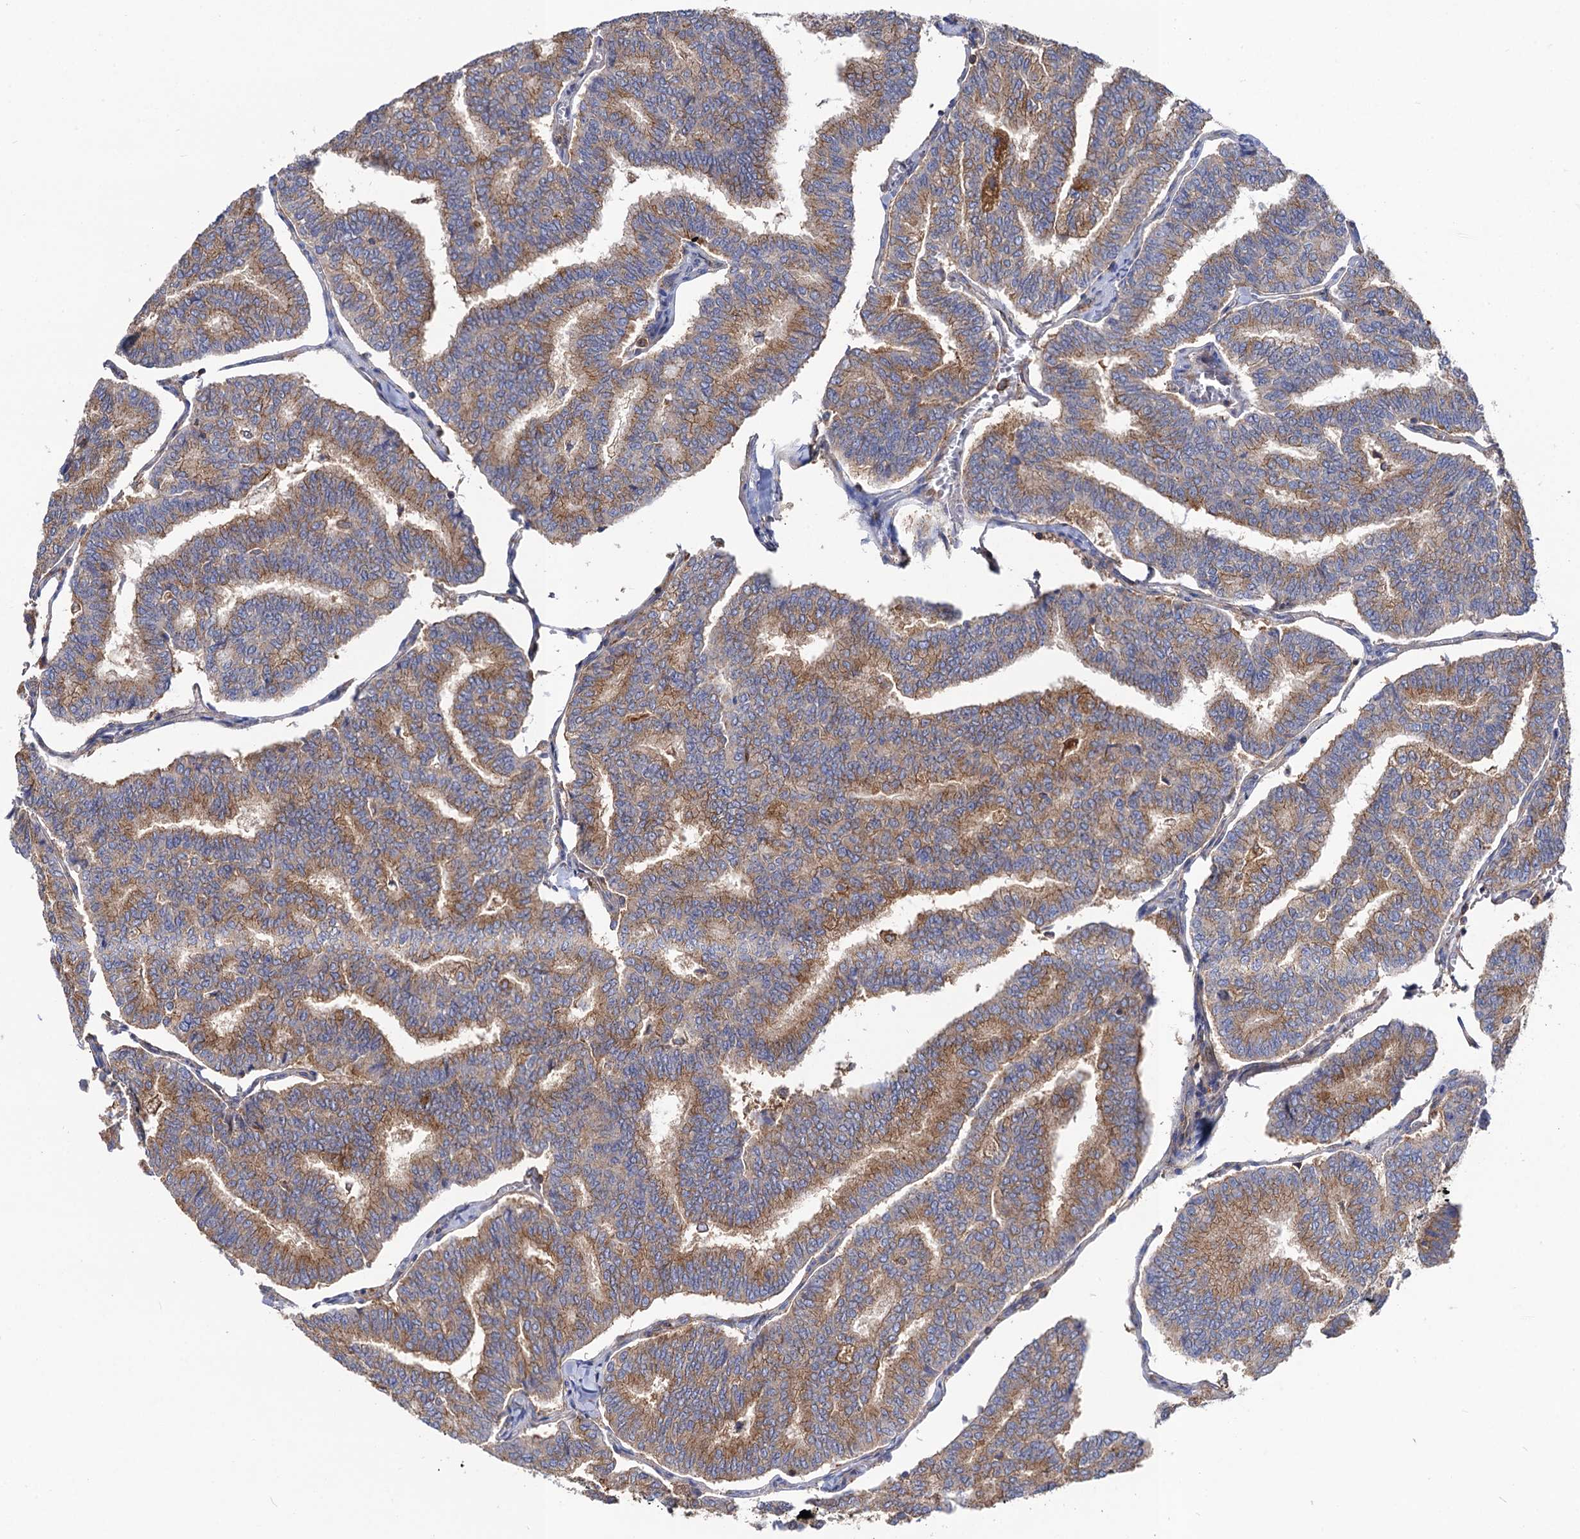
{"staining": {"intensity": "moderate", "quantity": ">75%", "location": "cytoplasmic/membranous"}, "tissue": "thyroid cancer", "cell_type": "Tumor cells", "image_type": "cancer", "snomed": [{"axis": "morphology", "description": "Papillary adenocarcinoma, NOS"}, {"axis": "topography", "description": "Thyroid gland"}], "caption": "Immunohistochemical staining of human papillary adenocarcinoma (thyroid) demonstrates moderate cytoplasmic/membranous protein expression in approximately >75% of tumor cells.", "gene": "DYDC1", "patient": {"sex": "female", "age": 35}}